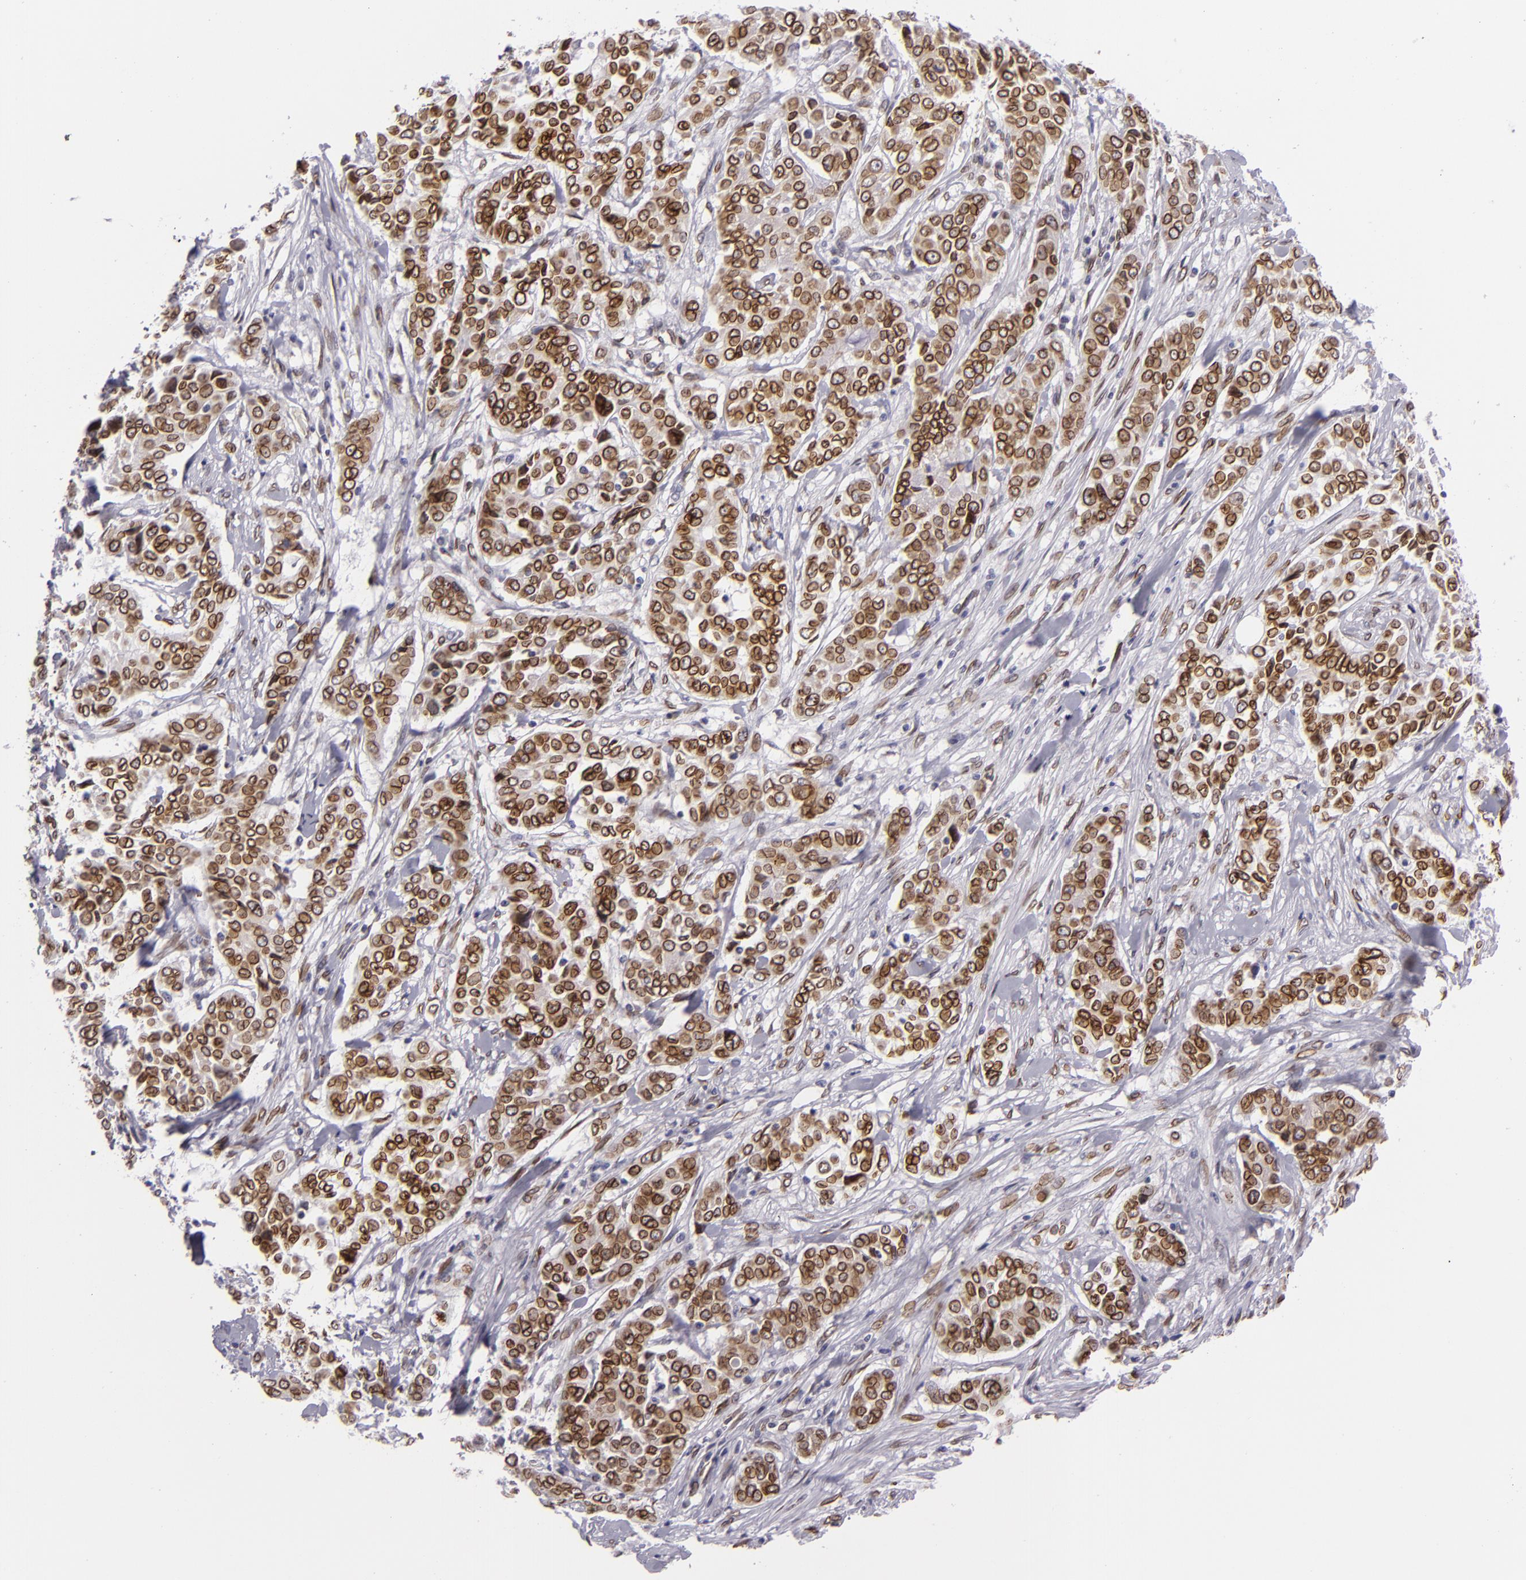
{"staining": {"intensity": "strong", "quantity": ">75%", "location": "nuclear"}, "tissue": "pancreatic cancer", "cell_type": "Tumor cells", "image_type": "cancer", "snomed": [{"axis": "morphology", "description": "Adenocarcinoma, NOS"}, {"axis": "topography", "description": "Pancreas"}], "caption": "A high amount of strong nuclear positivity is seen in about >75% of tumor cells in adenocarcinoma (pancreatic) tissue.", "gene": "EMD", "patient": {"sex": "female", "age": 52}}